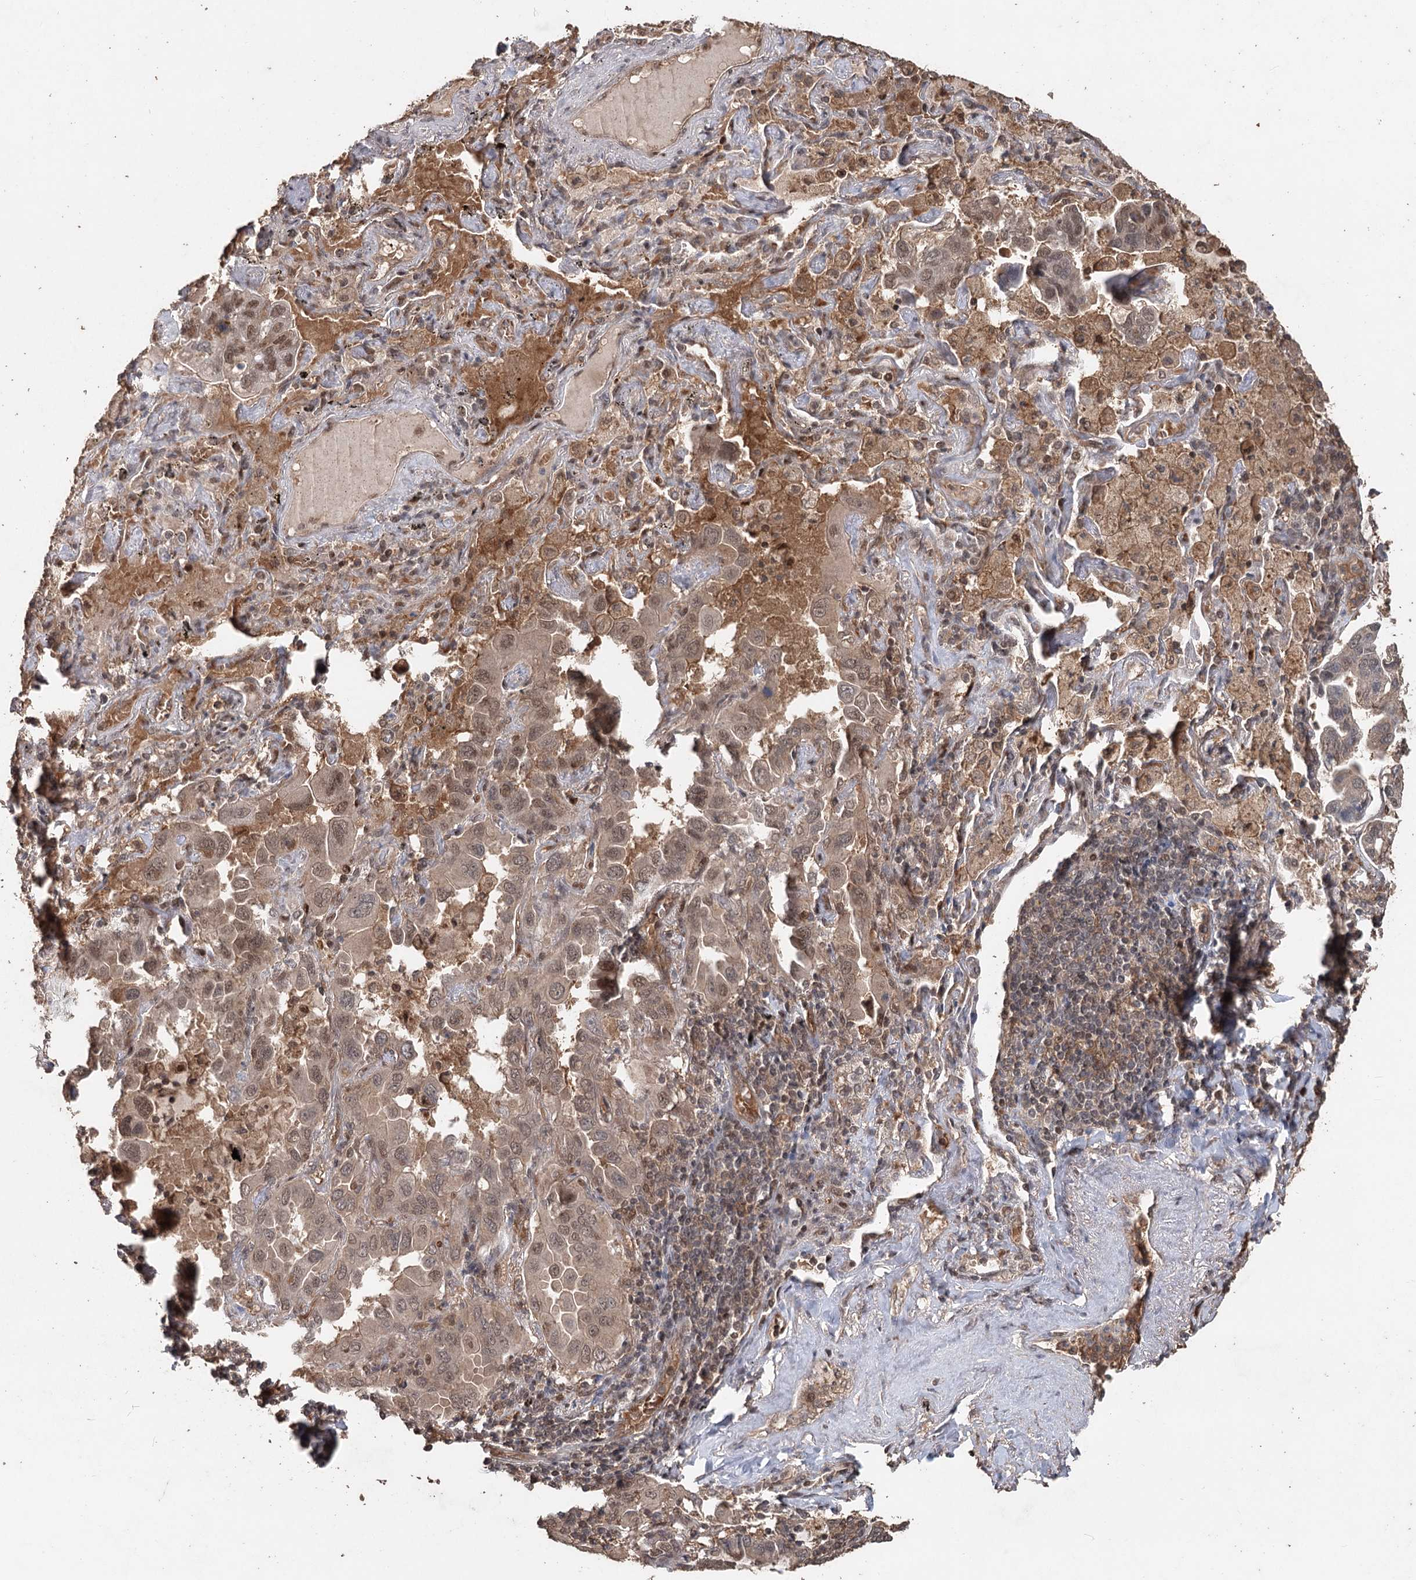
{"staining": {"intensity": "weak", "quantity": ">75%", "location": "cytoplasmic/membranous,nuclear"}, "tissue": "lung cancer", "cell_type": "Tumor cells", "image_type": "cancer", "snomed": [{"axis": "morphology", "description": "Adenocarcinoma, NOS"}, {"axis": "topography", "description": "Lung"}], "caption": "The histopathology image demonstrates staining of lung cancer, revealing weak cytoplasmic/membranous and nuclear protein expression (brown color) within tumor cells.", "gene": "FBXO7", "patient": {"sex": "male", "age": 64}}